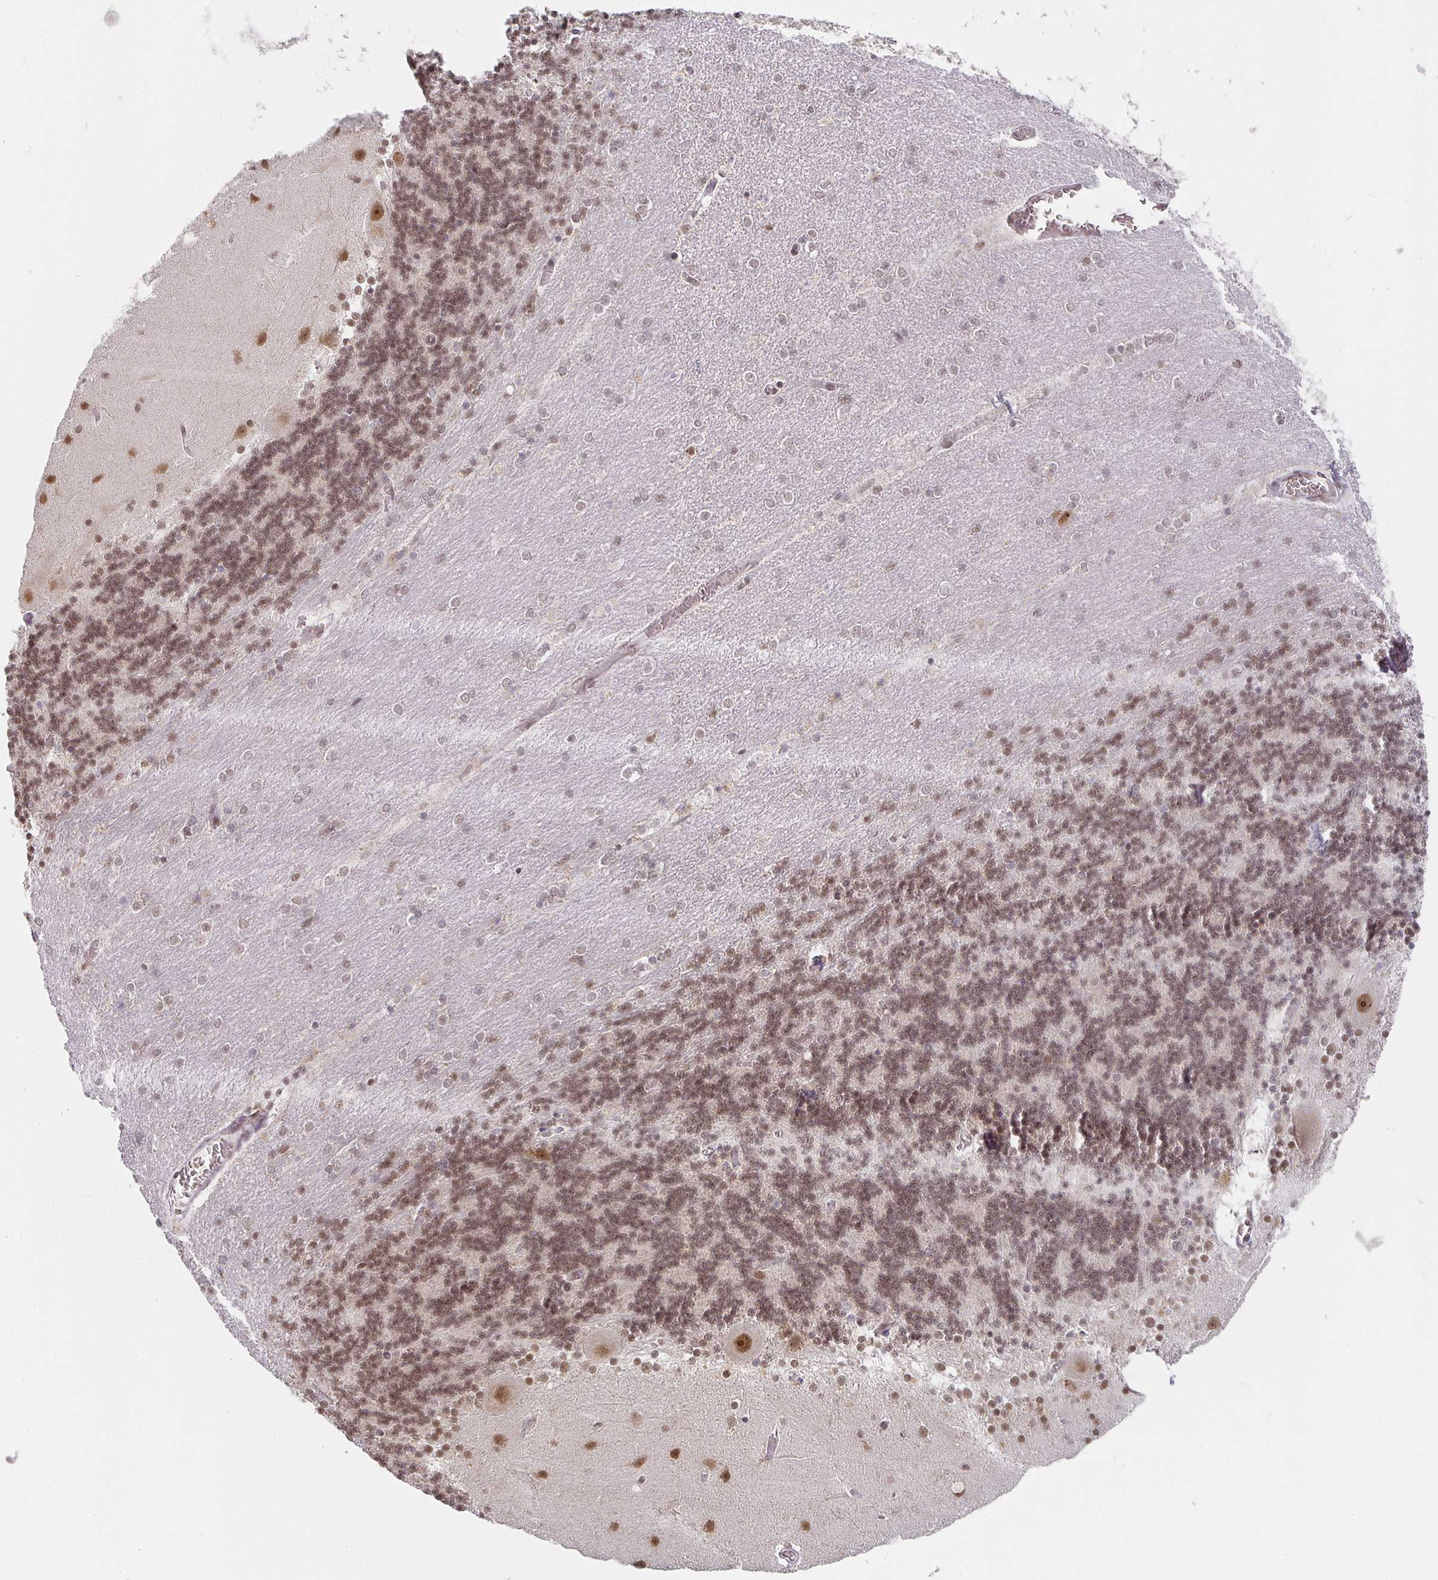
{"staining": {"intensity": "moderate", "quantity": ">75%", "location": "nuclear"}, "tissue": "cerebellum", "cell_type": "Cells in granular layer", "image_type": "normal", "snomed": [{"axis": "morphology", "description": "Normal tissue, NOS"}, {"axis": "topography", "description": "Cerebellum"}], "caption": "Cells in granular layer show medium levels of moderate nuclear positivity in about >75% of cells in unremarkable cerebellum. (Stains: DAB (3,3'-diaminobenzidine) in brown, nuclei in blue, Microscopy: brightfield microscopy at high magnification).", "gene": "SMARCA2", "patient": {"sex": "female", "age": 54}}